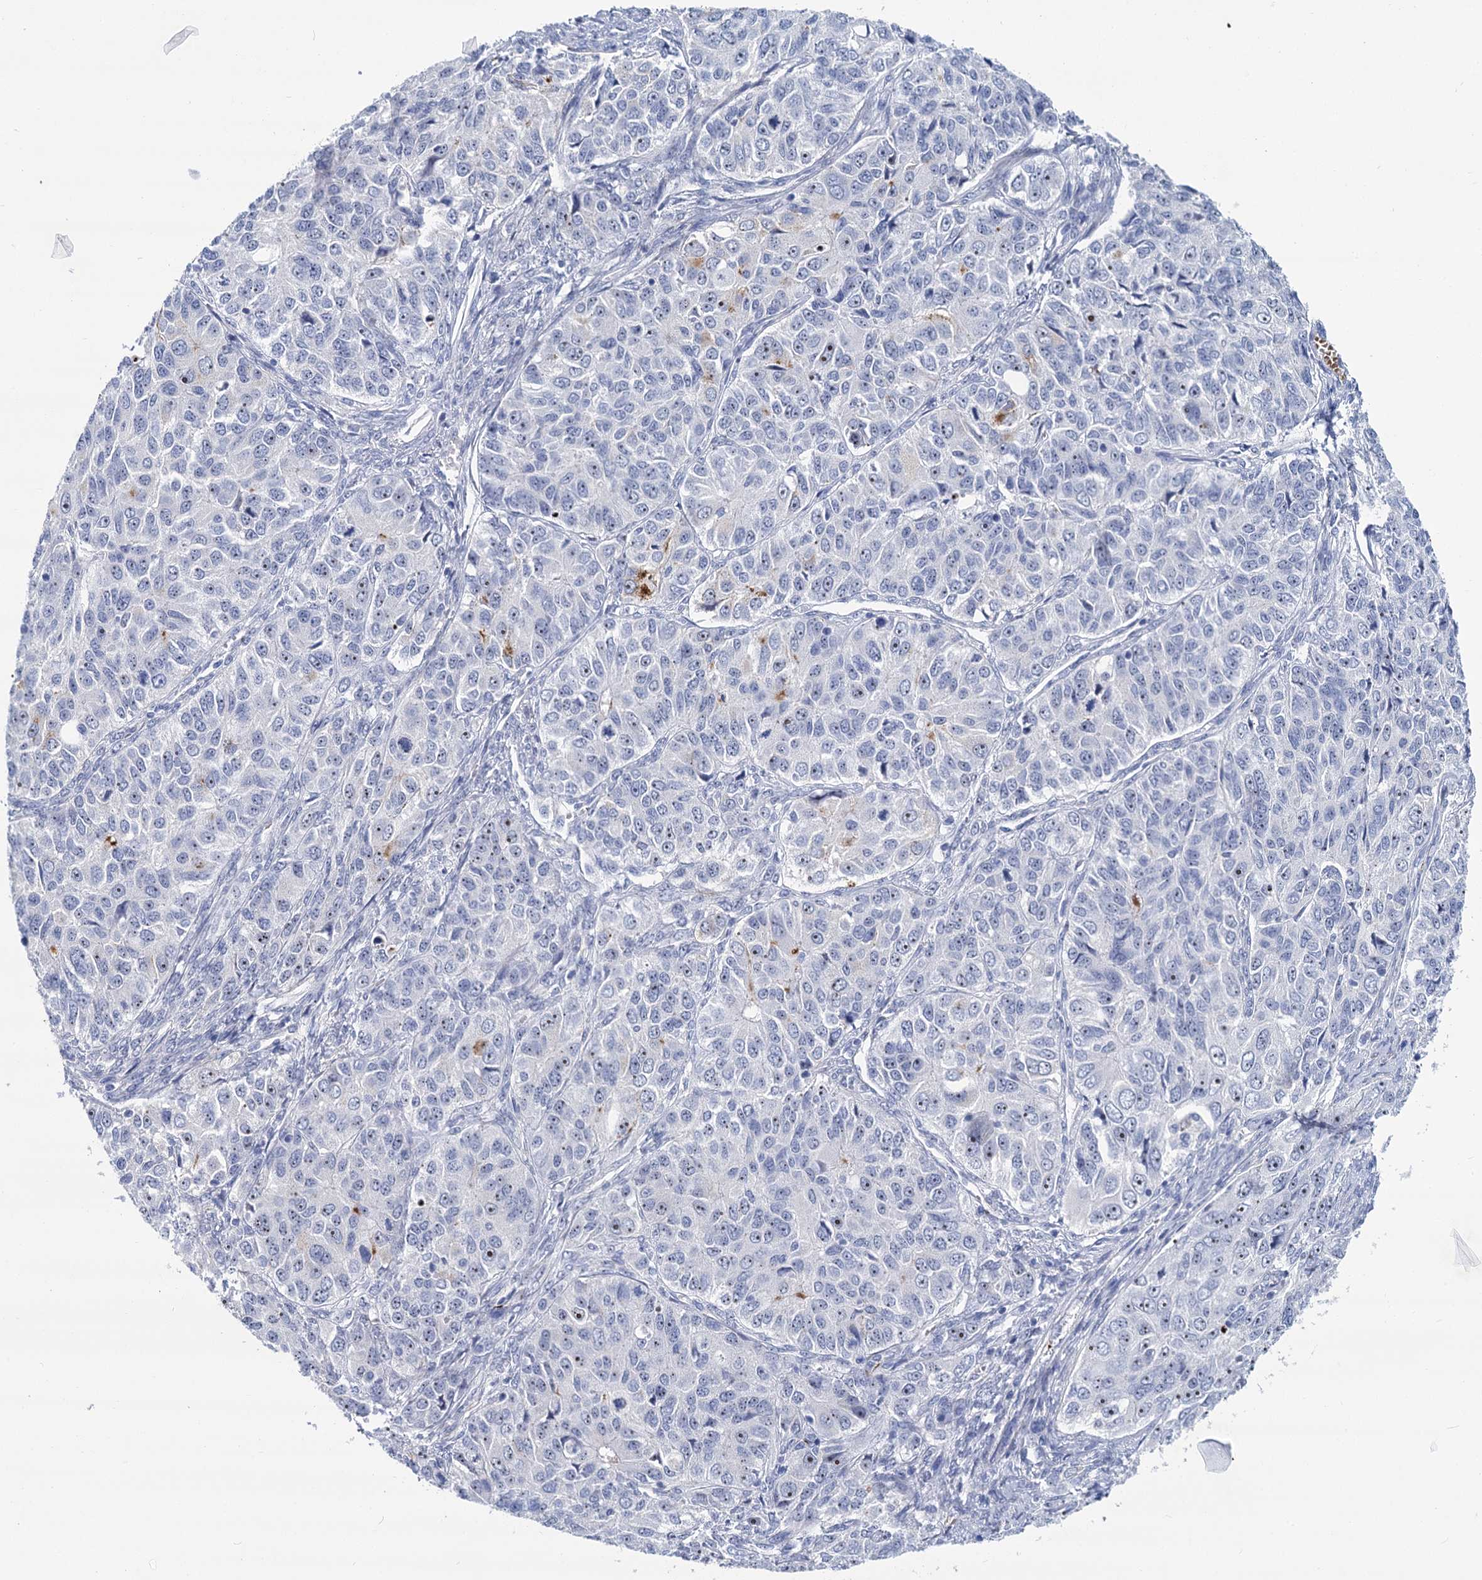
{"staining": {"intensity": "moderate", "quantity": "<25%", "location": "nuclear"}, "tissue": "ovarian cancer", "cell_type": "Tumor cells", "image_type": "cancer", "snomed": [{"axis": "morphology", "description": "Carcinoma, endometroid"}, {"axis": "topography", "description": "Ovary"}], "caption": "A high-resolution micrograph shows immunohistochemistry staining of ovarian cancer (endometroid carcinoma), which shows moderate nuclear staining in about <25% of tumor cells.", "gene": "SH3TC2", "patient": {"sex": "female", "age": 51}}